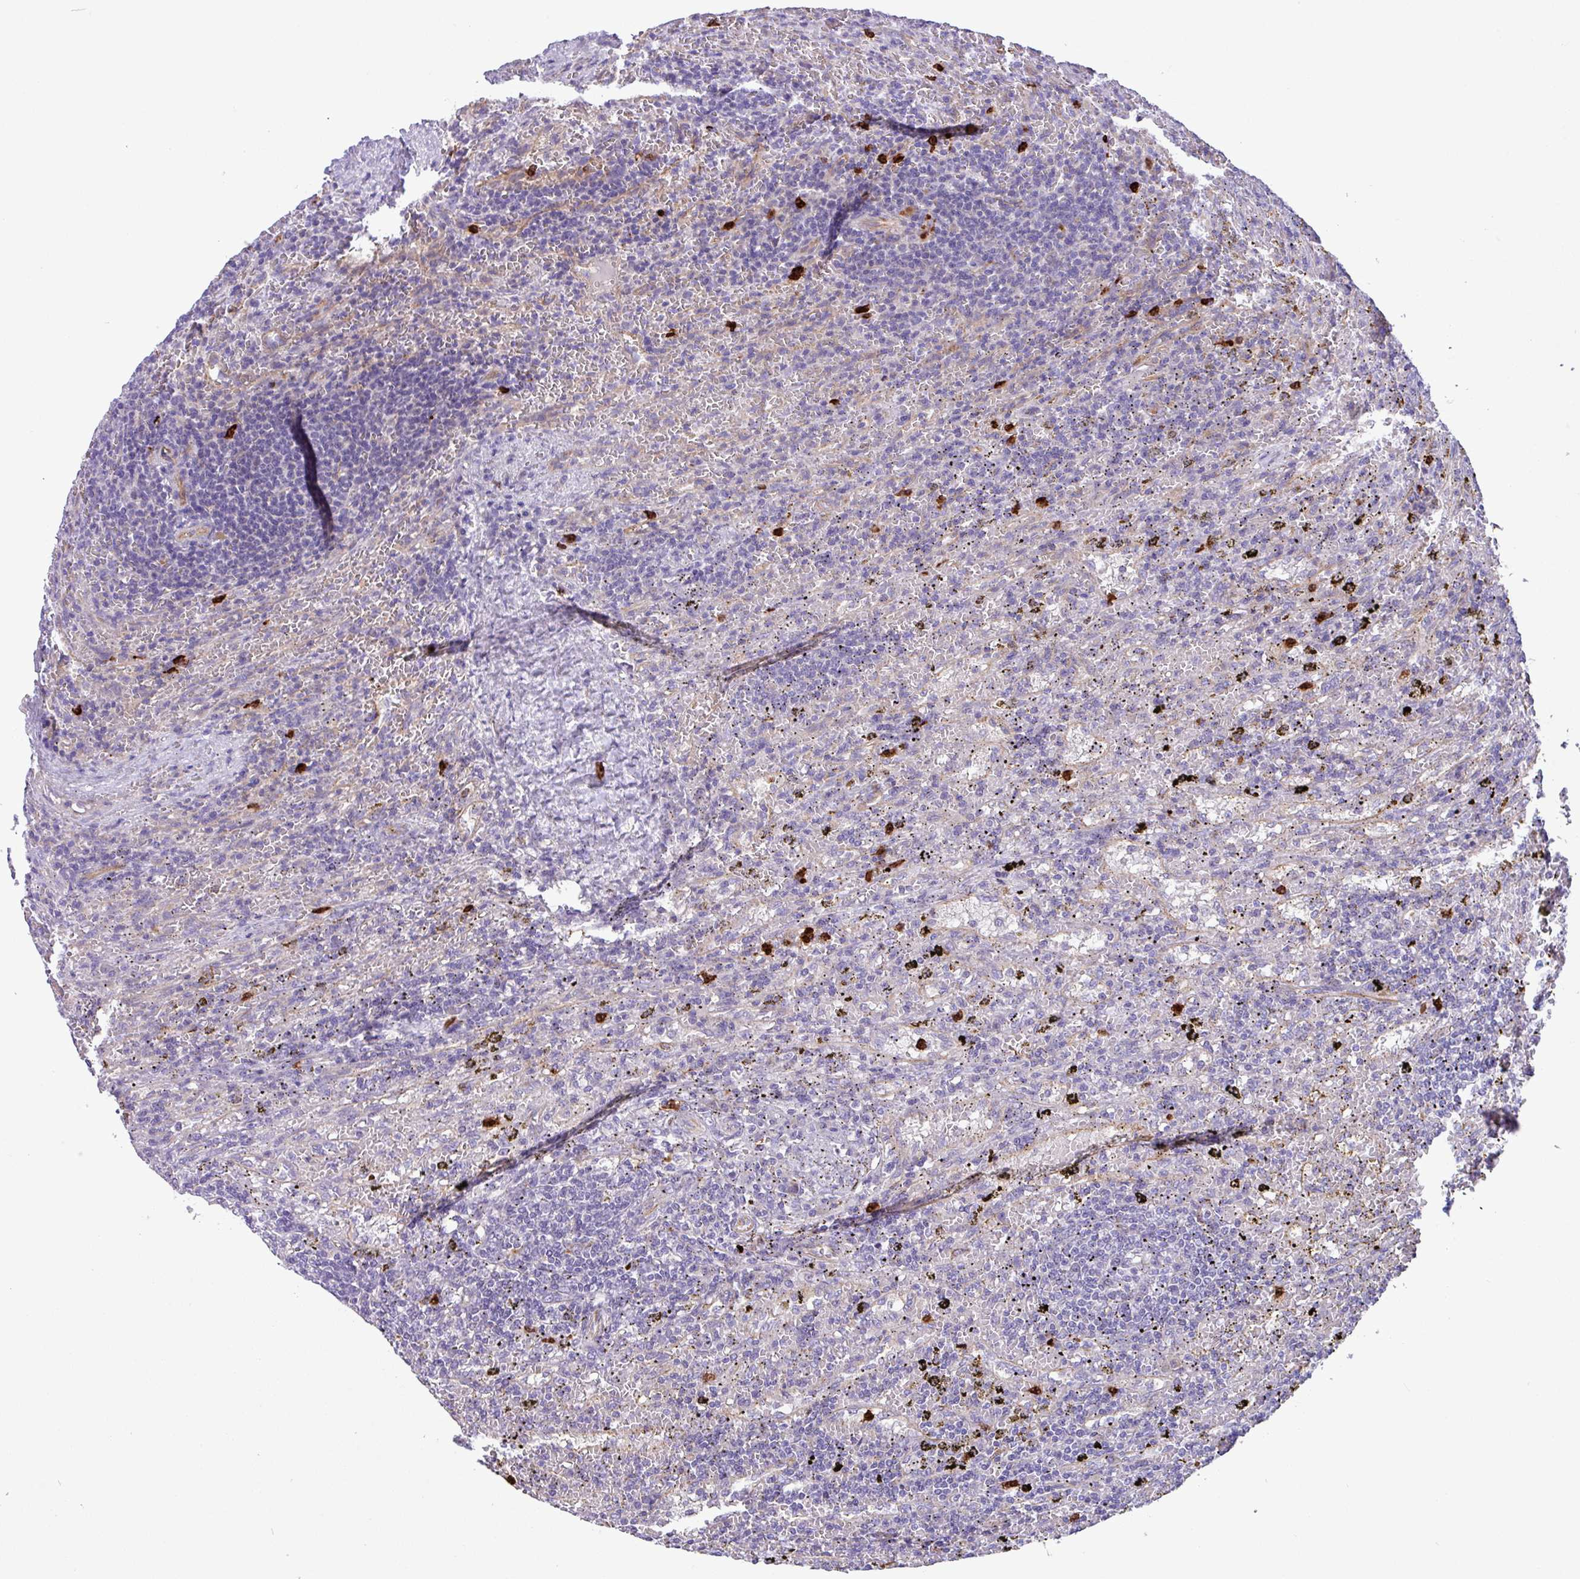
{"staining": {"intensity": "negative", "quantity": "none", "location": "none"}, "tissue": "lymphoma", "cell_type": "Tumor cells", "image_type": "cancer", "snomed": [{"axis": "morphology", "description": "Malignant lymphoma, non-Hodgkin's type, Low grade"}, {"axis": "topography", "description": "Spleen"}], "caption": "Immunohistochemistry (IHC) histopathology image of lymphoma stained for a protein (brown), which reveals no staining in tumor cells.", "gene": "MRM2", "patient": {"sex": "male", "age": 76}}